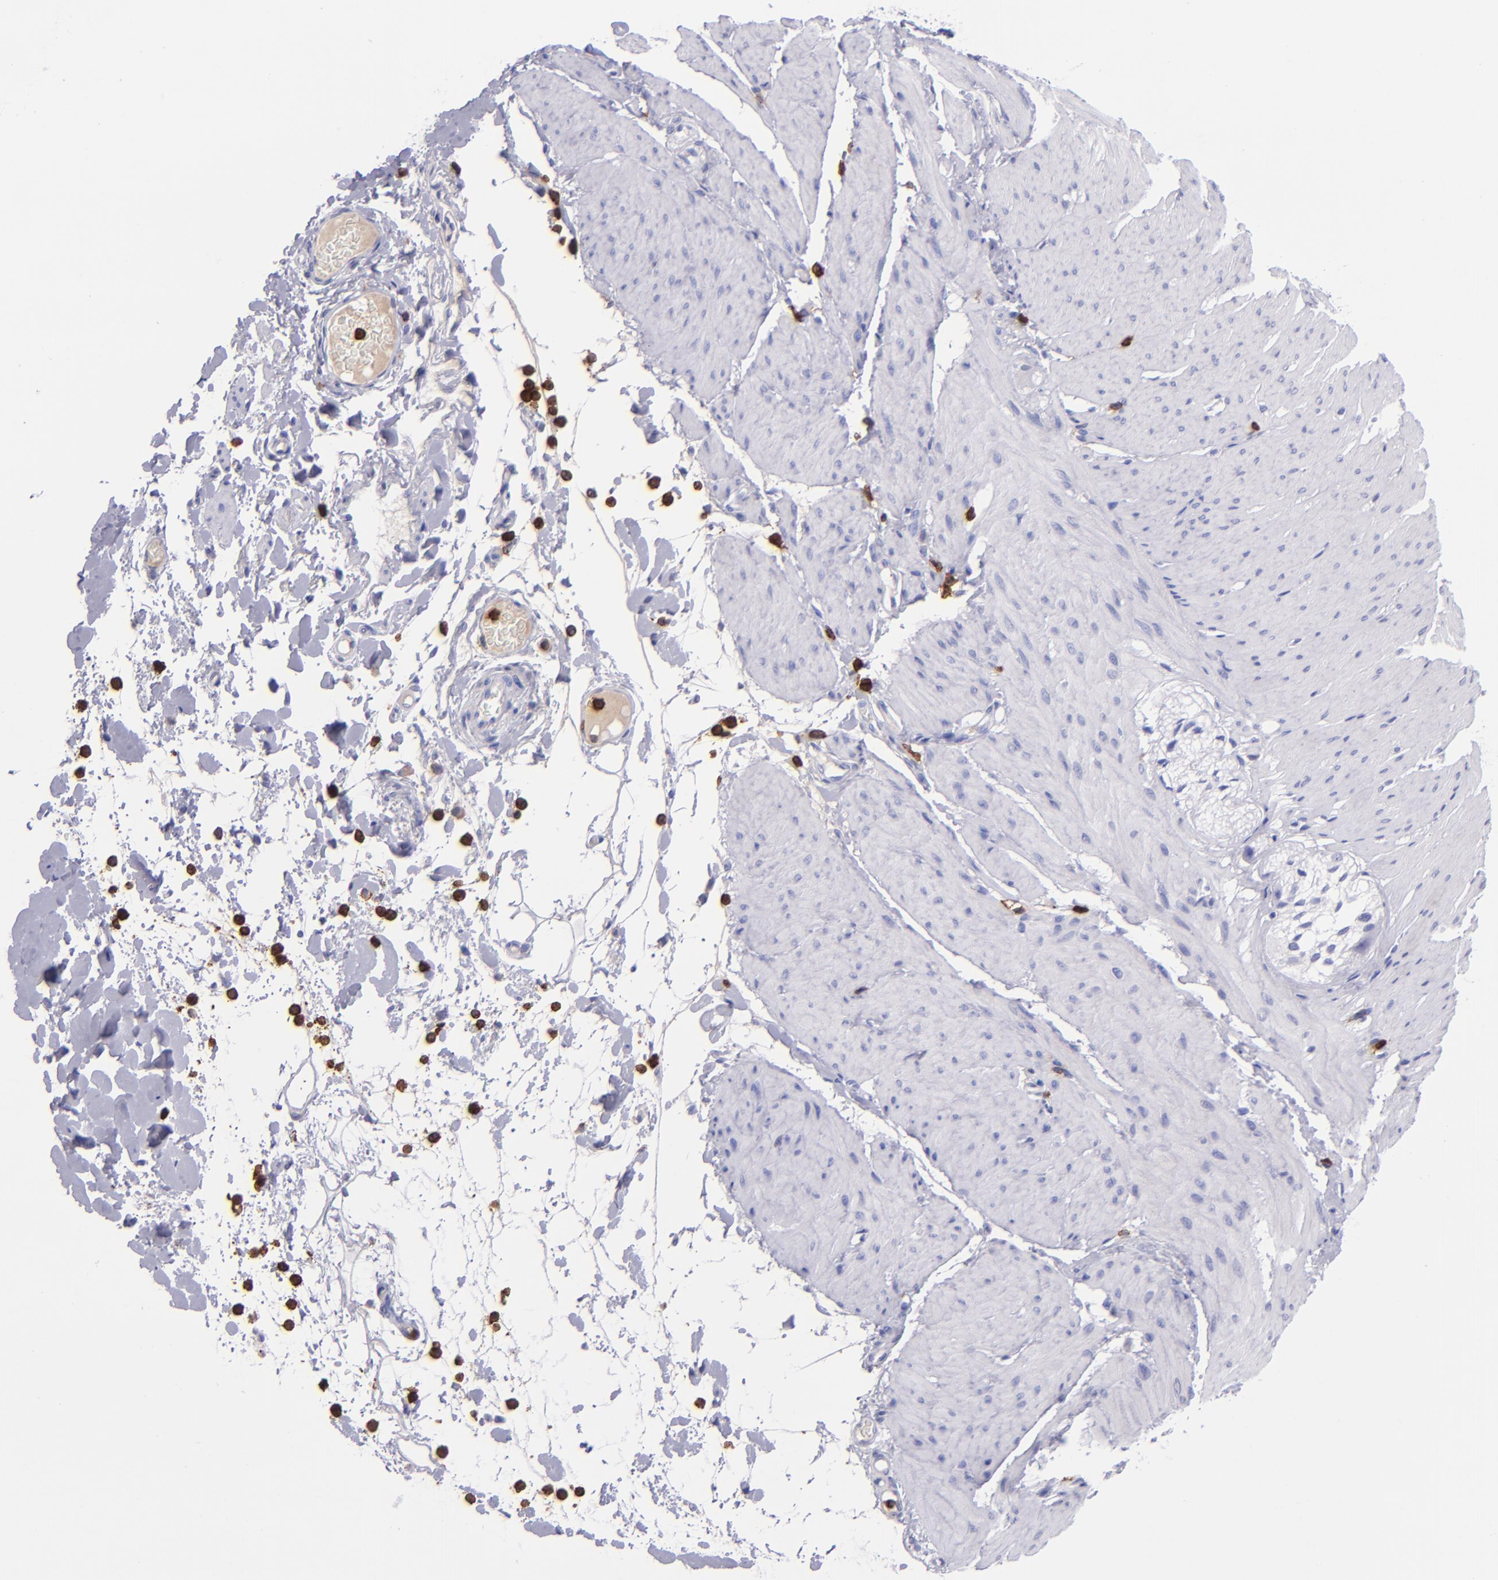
{"staining": {"intensity": "negative", "quantity": "none", "location": "none"}, "tissue": "smooth muscle", "cell_type": "Smooth muscle cells", "image_type": "normal", "snomed": [{"axis": "morphology", "description": "Normal tissue, NOS"}, {"axis": "topography", "description": "Smooth muscle"}, {"axis": "topography", "description": "Colon"}], "caption": "Immunohistochemical staining of benign smooth muscle demonstrates no significant staining in smooth muscle cells. (DAB immunohistochemistry (IHC) with hematoxylin counter stain).", "gene": "ICAM3", "patient": {"sex": "male", "age": 67}}